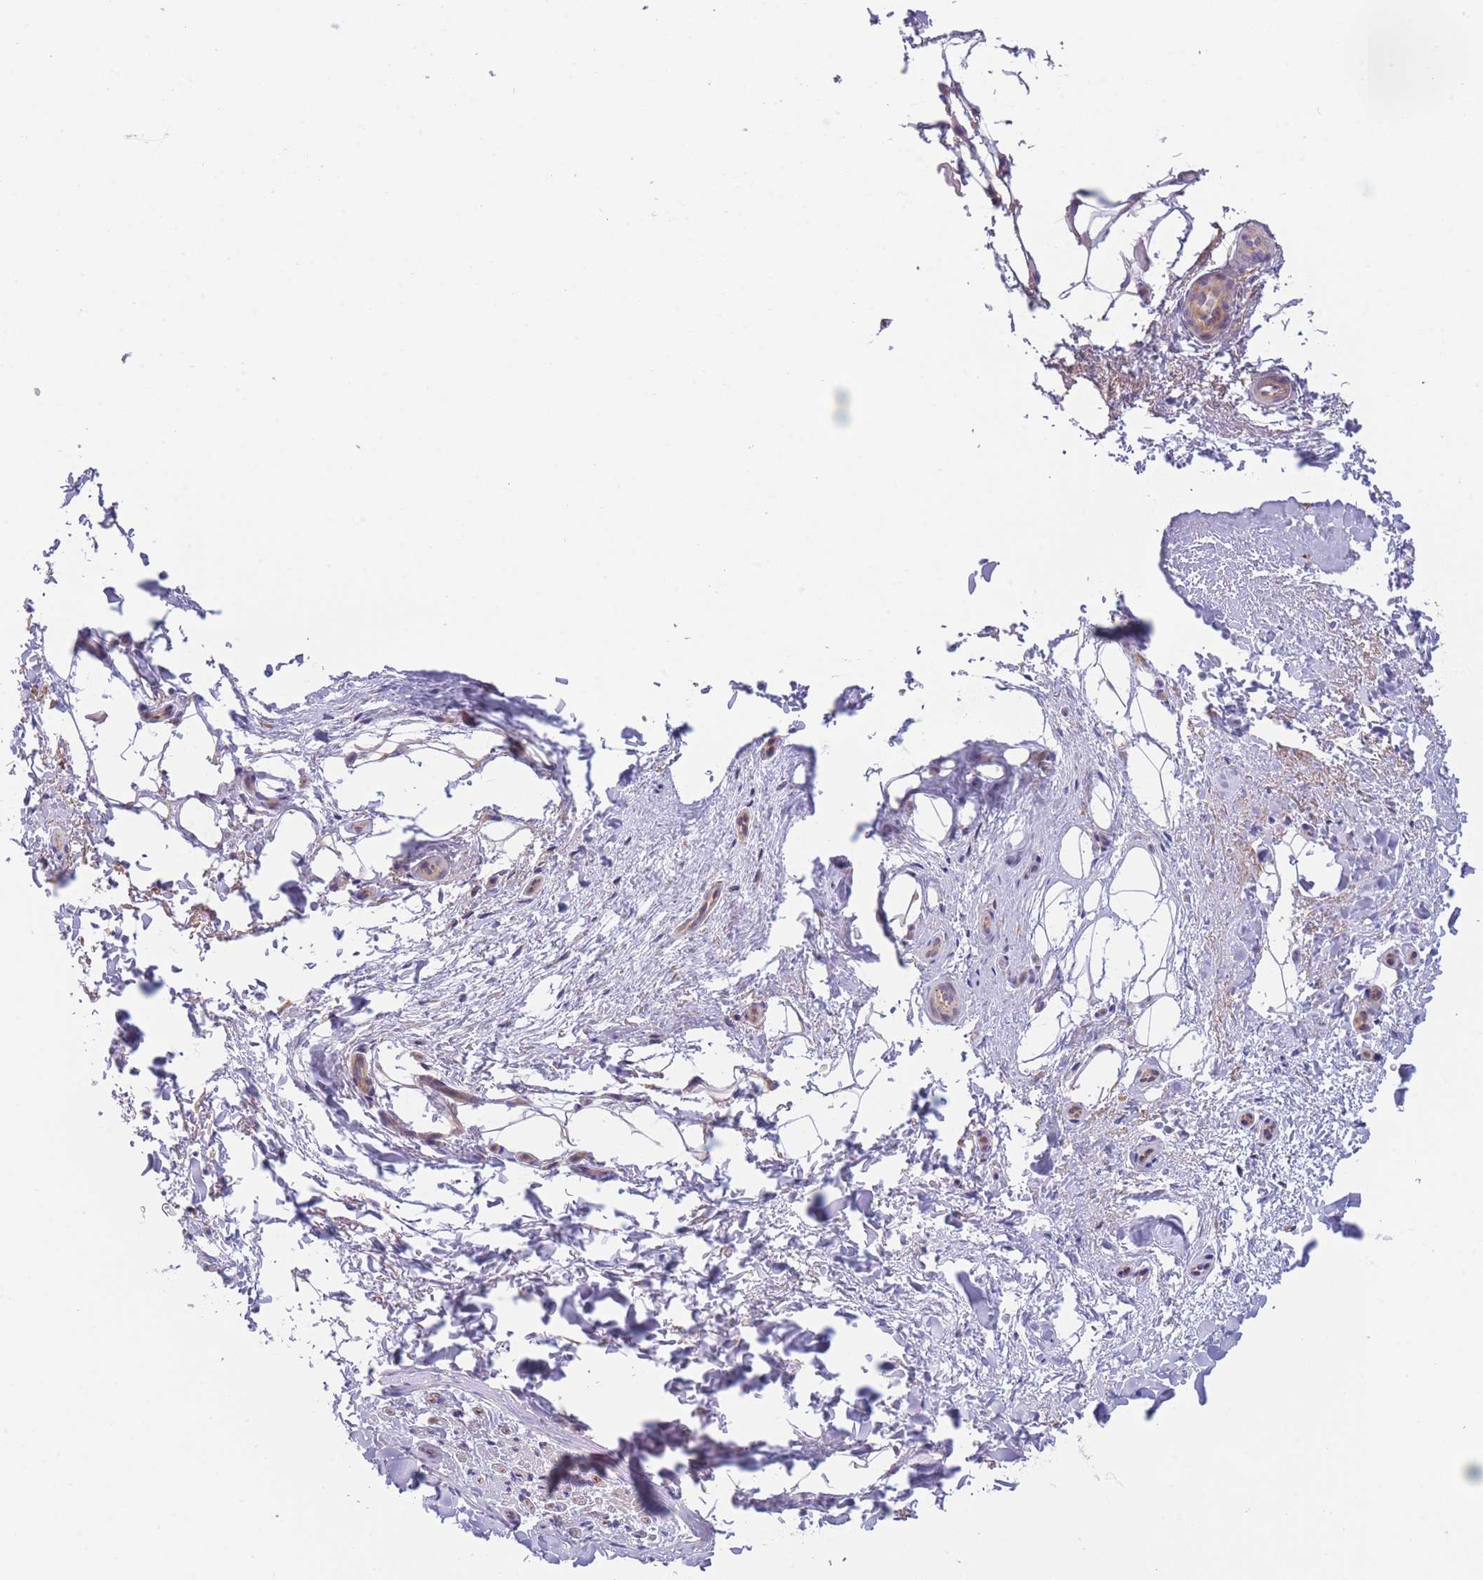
{"staining": {"intensity": "negative", "quantity": "none", "location": "none"}, "tissue": "adipose tissue", "cell_type": "Adipocytes", "image_type": "normal", "snomed": [{"axis": "morphology", "description": "Normal tissue, NOS"}, {"axis": "topography", "description": "Peripheral nerve tissue"}], "caption": "Adipocytes show no significant protein expression in normal adipose tissue. (Stains: DAB immunohistochemistry with hematoxylin counter stain, Microscopy: brightfield microscopy at high magnification).", "gene": "SLC25A42", "patient": {"sex": "female", "age": 61}}